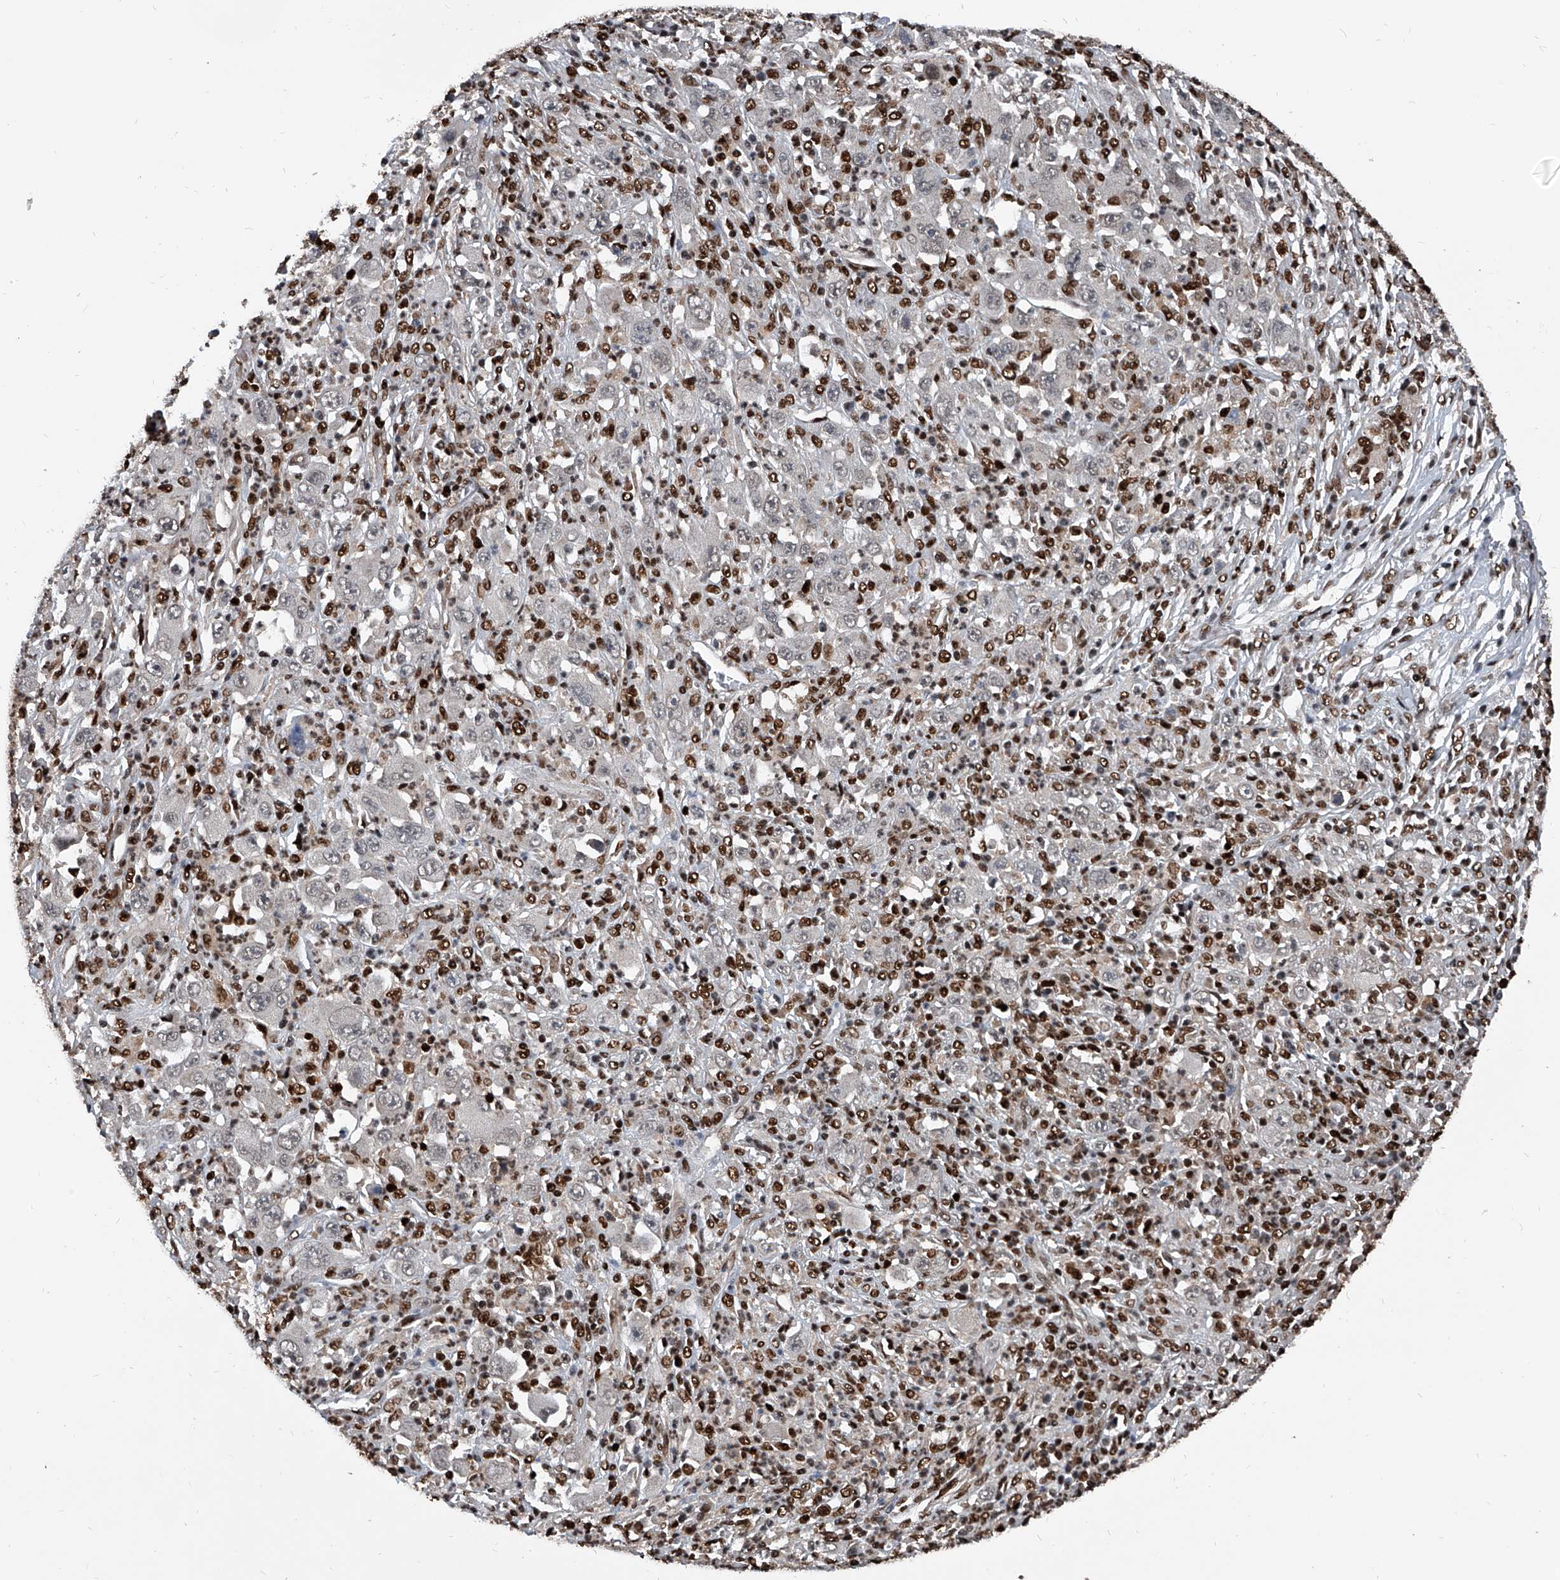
{"staining": {"intensity": "negative", "quantity": "none", "location": "none"}, "tissue": "melanoma", "cell_type": "Tumor cells", "image_type": "cancer", "snomed": [{"axis": "morphology", "description": "Malignant melanoma, Metastatic site"}, {"axis": "topography", "description": "Skin"}], "caption": "Human melanoma stained for a protein using immunohistochemistry (IHC) reveals no staining in tumor cells.", "gene": "FKBP5", "patient": {"sex": "female", "age": 56}}